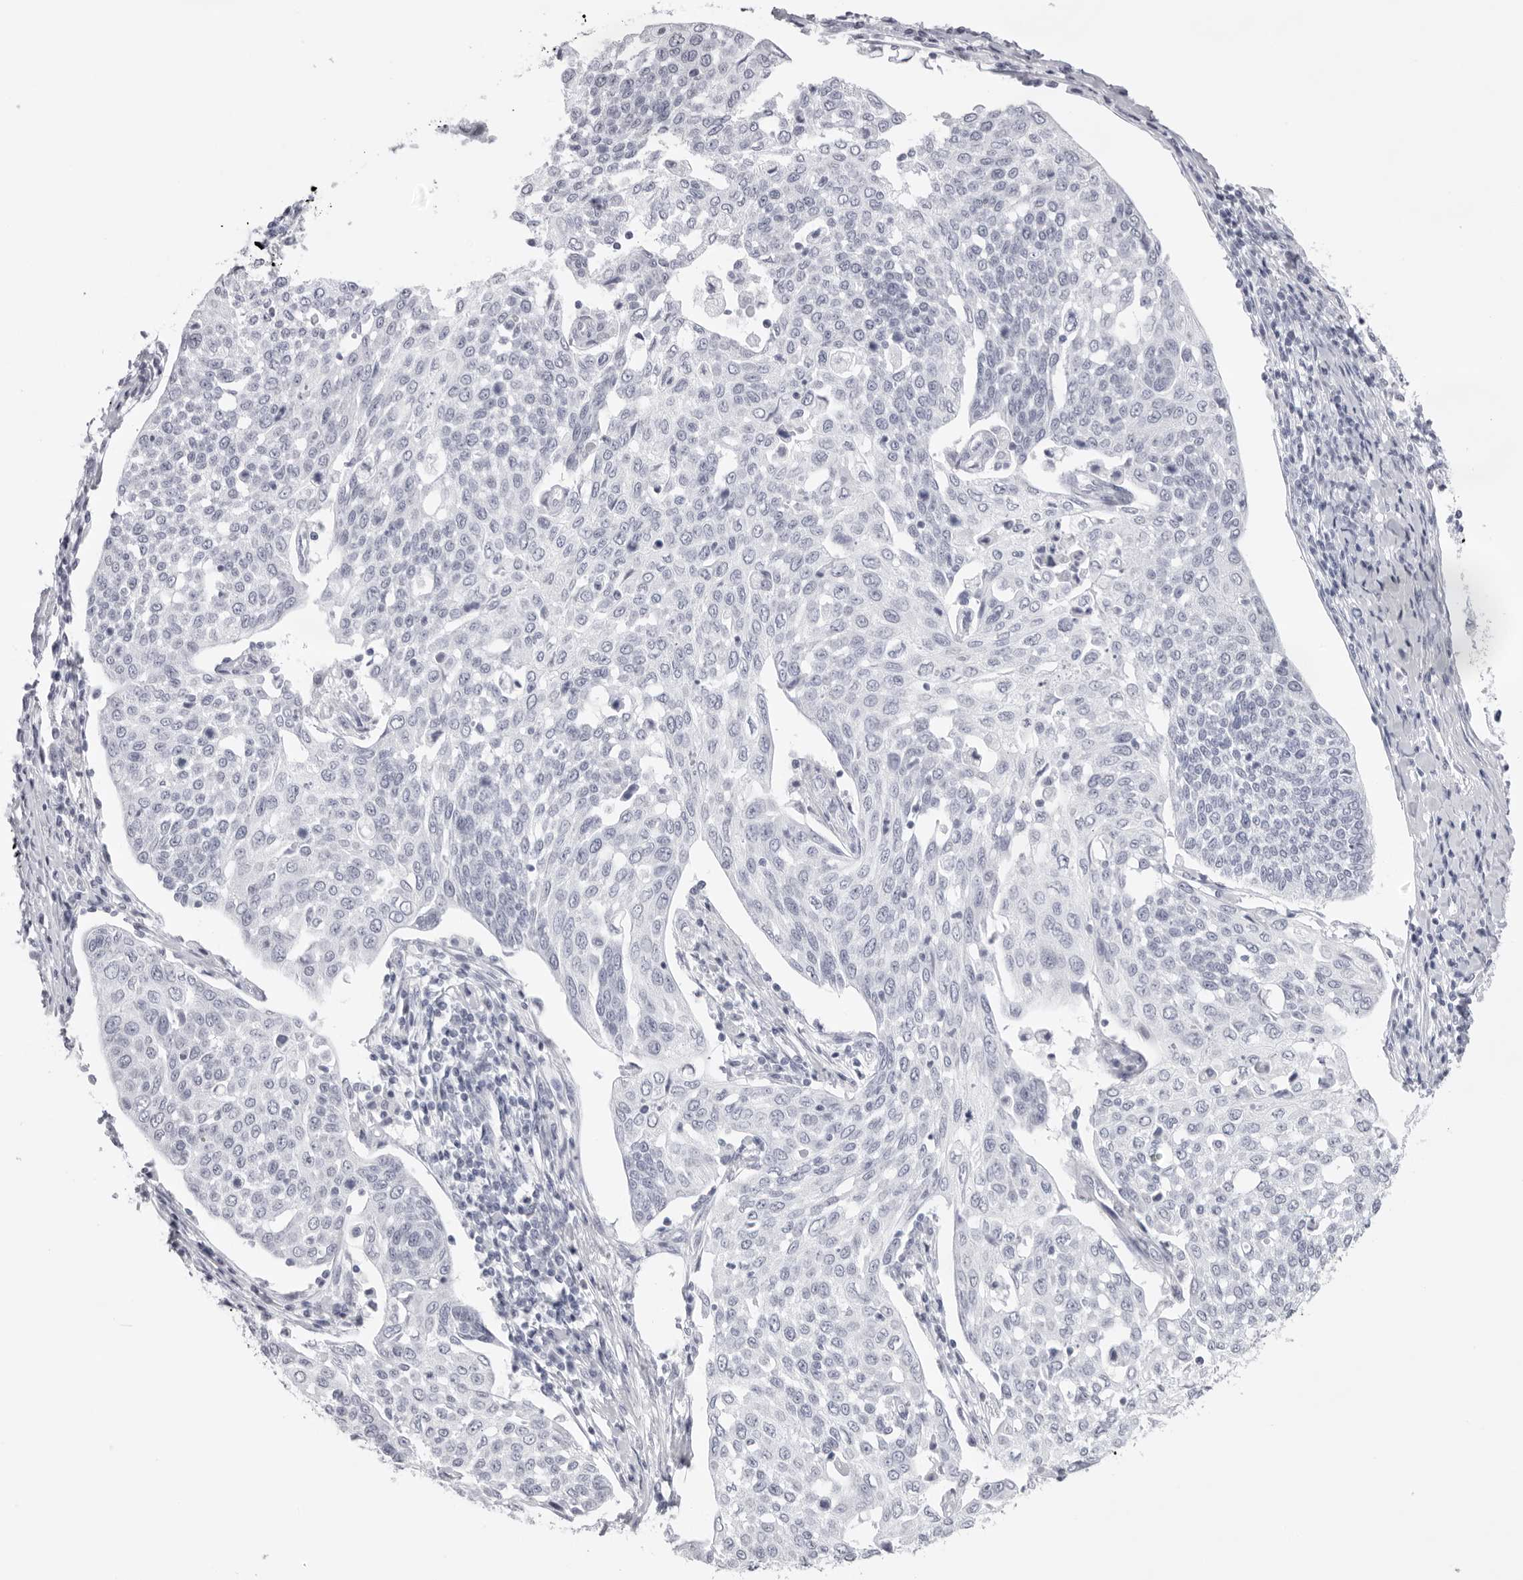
{"staining": {"intensity": "negative", "quantity": "none", "location": "none"}, "tissue": "cervical cancer", "cell_type": "Tumor cells", "image_type": "cancer", "snomed": [{"axis": "morphology", "description": "Squamous cell carcinoma, NOS"}, {"axis": "topography", "description": "Cervix"}], "caption": "Immunohistochemistry histopathology image of neoplastic tissue: cervical squamous cell carcinoma stained with DAB (3,3'-diaminobenzidine) exhibits no significant protein expression in tumor cells.", "gene": "KLK12", "patient": {"sex": "female", "age": 34}}